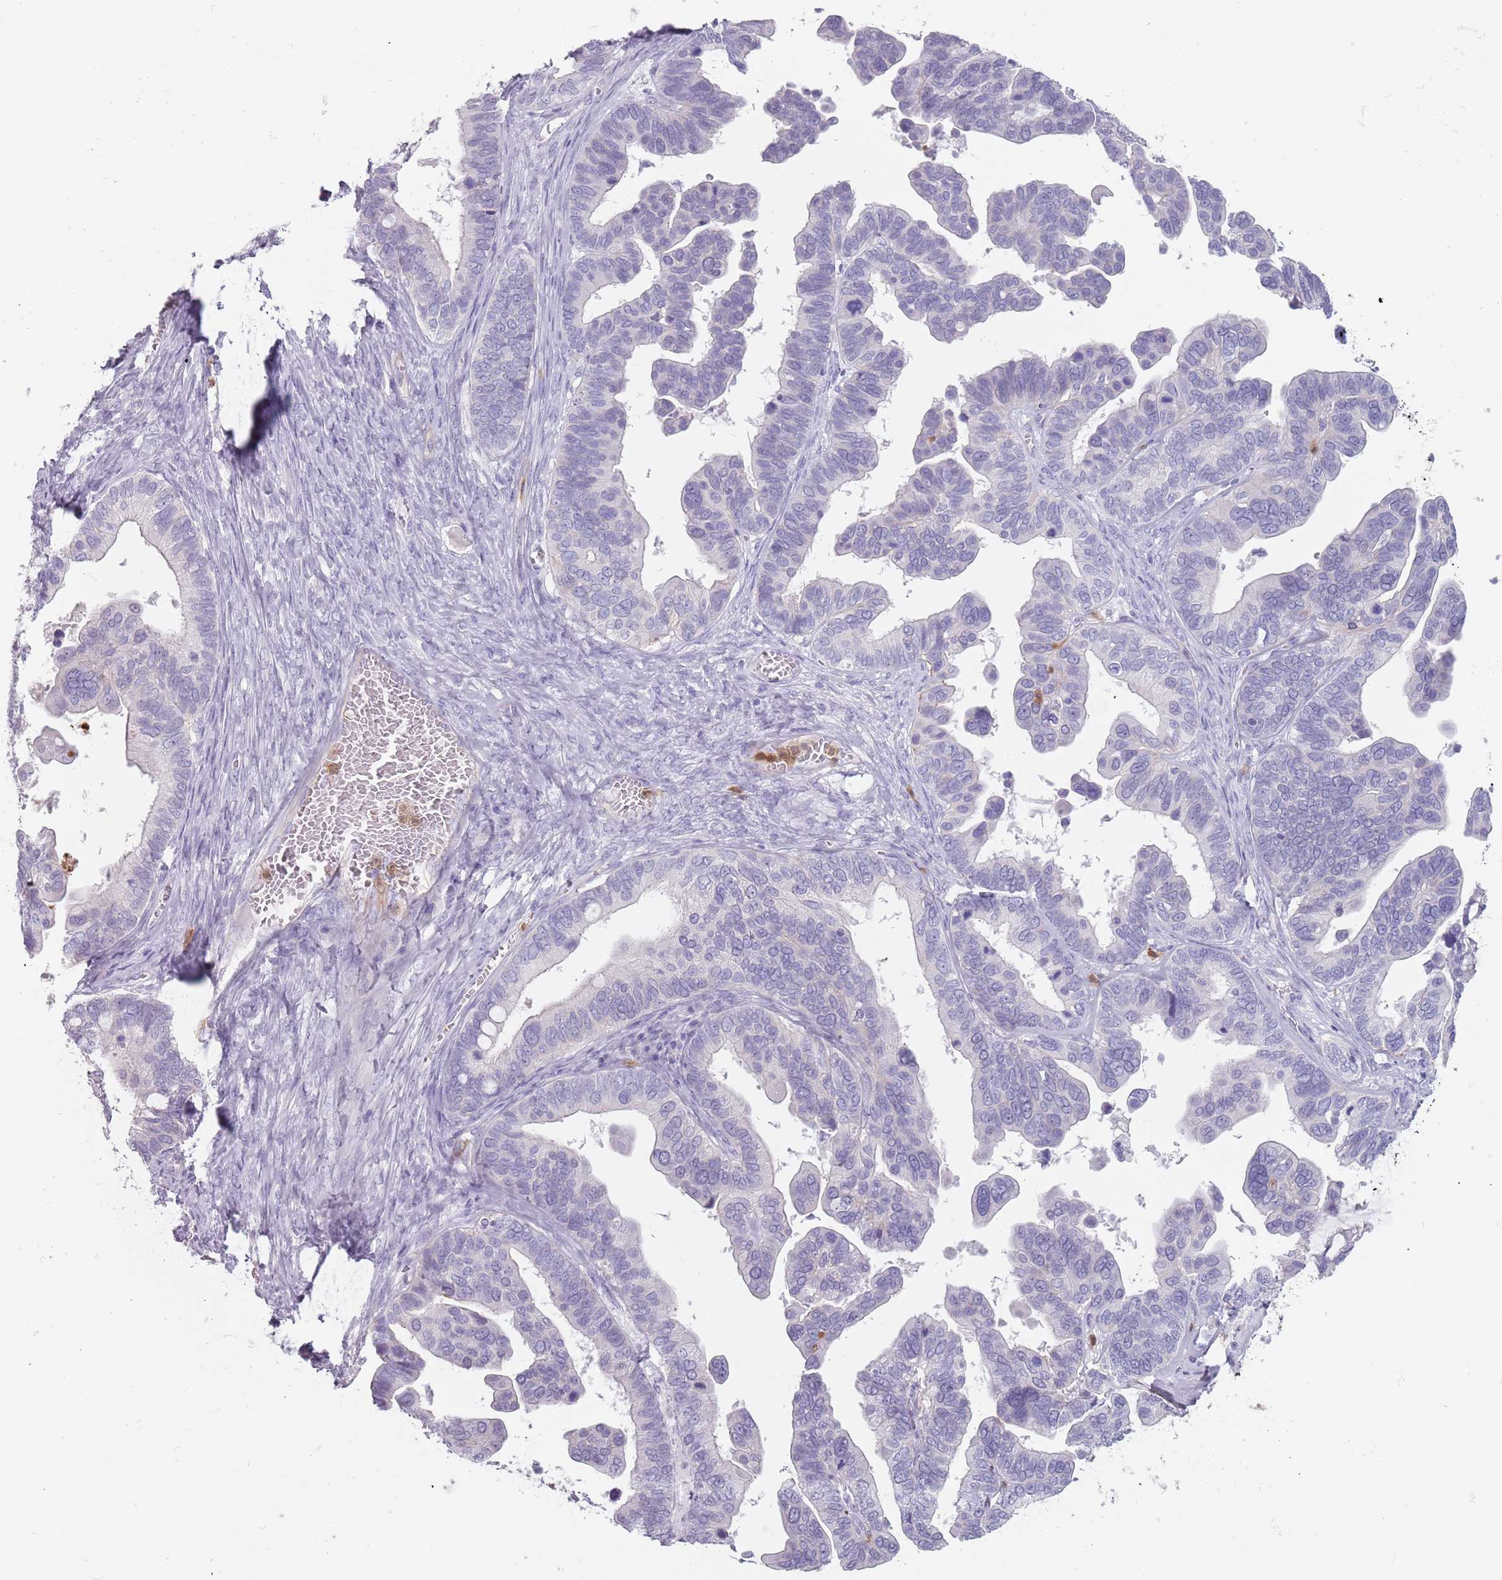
{"staining": {"intensity": "negative", "quantity": "none", "location": "none"}, "tissue": "ovarian cancer", "cell_type": "Tumor cells", "image_type": "cancer", "snomed": [{"axis": "morphology", "description": "Cystadenocarcinoma, serous, NOS"}, {"axis": "topography", "description": "Ovary"}], "caption": "DAB immunohistochemical staining of human ovarian cancer demonstrates no significant expression in tumor cells.", "gene": "ZNF584", "patient": {"sex": "female", "age": 56}}